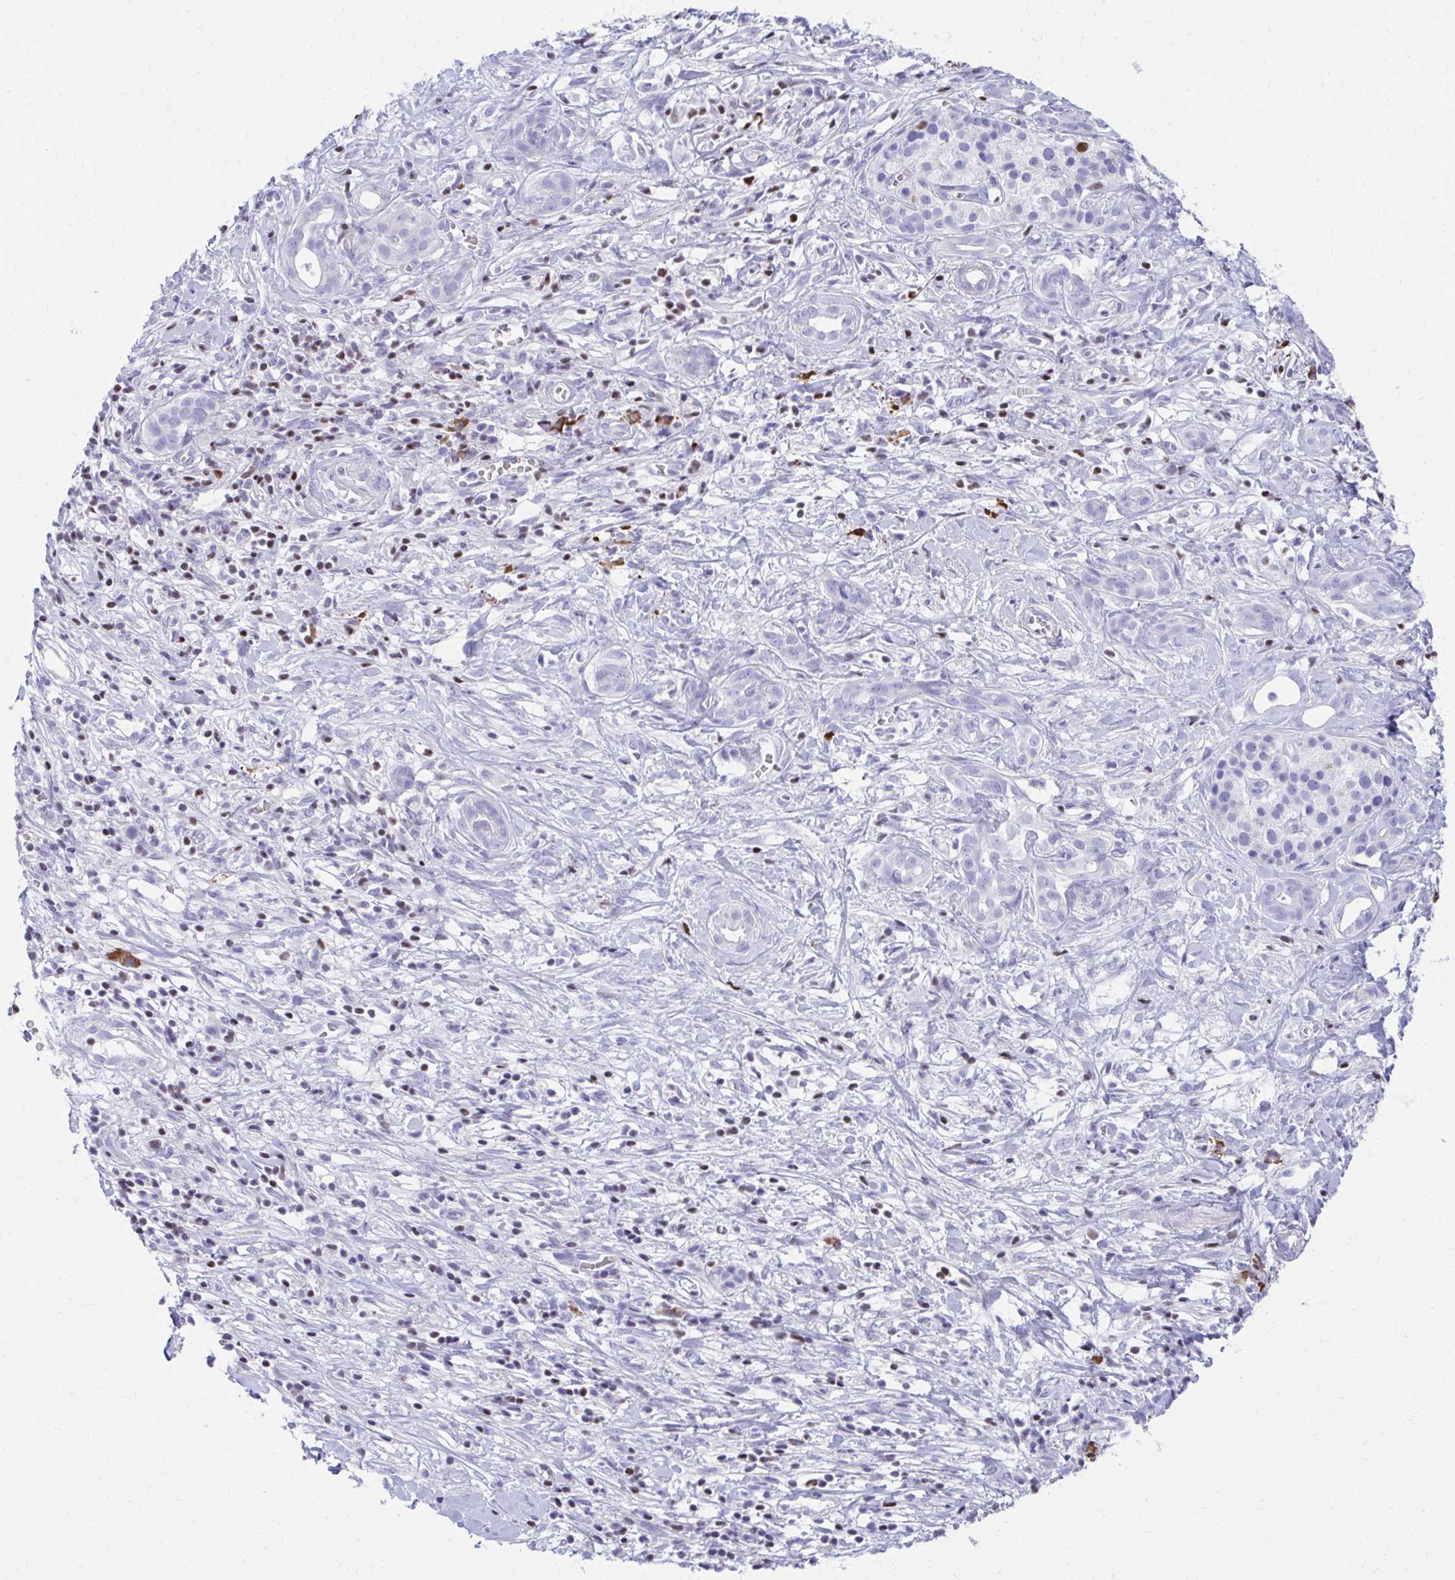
{"staining": {"intensity": "negative", "quantity": "none", "location": "none"}, "tissue": "pancreatic cancer", "cell_type": "Tumor cells", "image_type": "cancer", "snomed": [{"axis": "morphology", "description": "Adenocarcinoma, NOS"}, {"axis": "topography", "description": "Pancreas"}], "caption": "Immunohistochemistry (IHC) image of neoplastic tissue: pancreatic adenocarcinoma stained with DAB exhibits no significant protein expression in tumor cells. (Immunohistochemistry (IHC), brightfield microscopy, high magnification).", "gene": "RUNX3", "patient": {"sex": "male", "age": 61}}